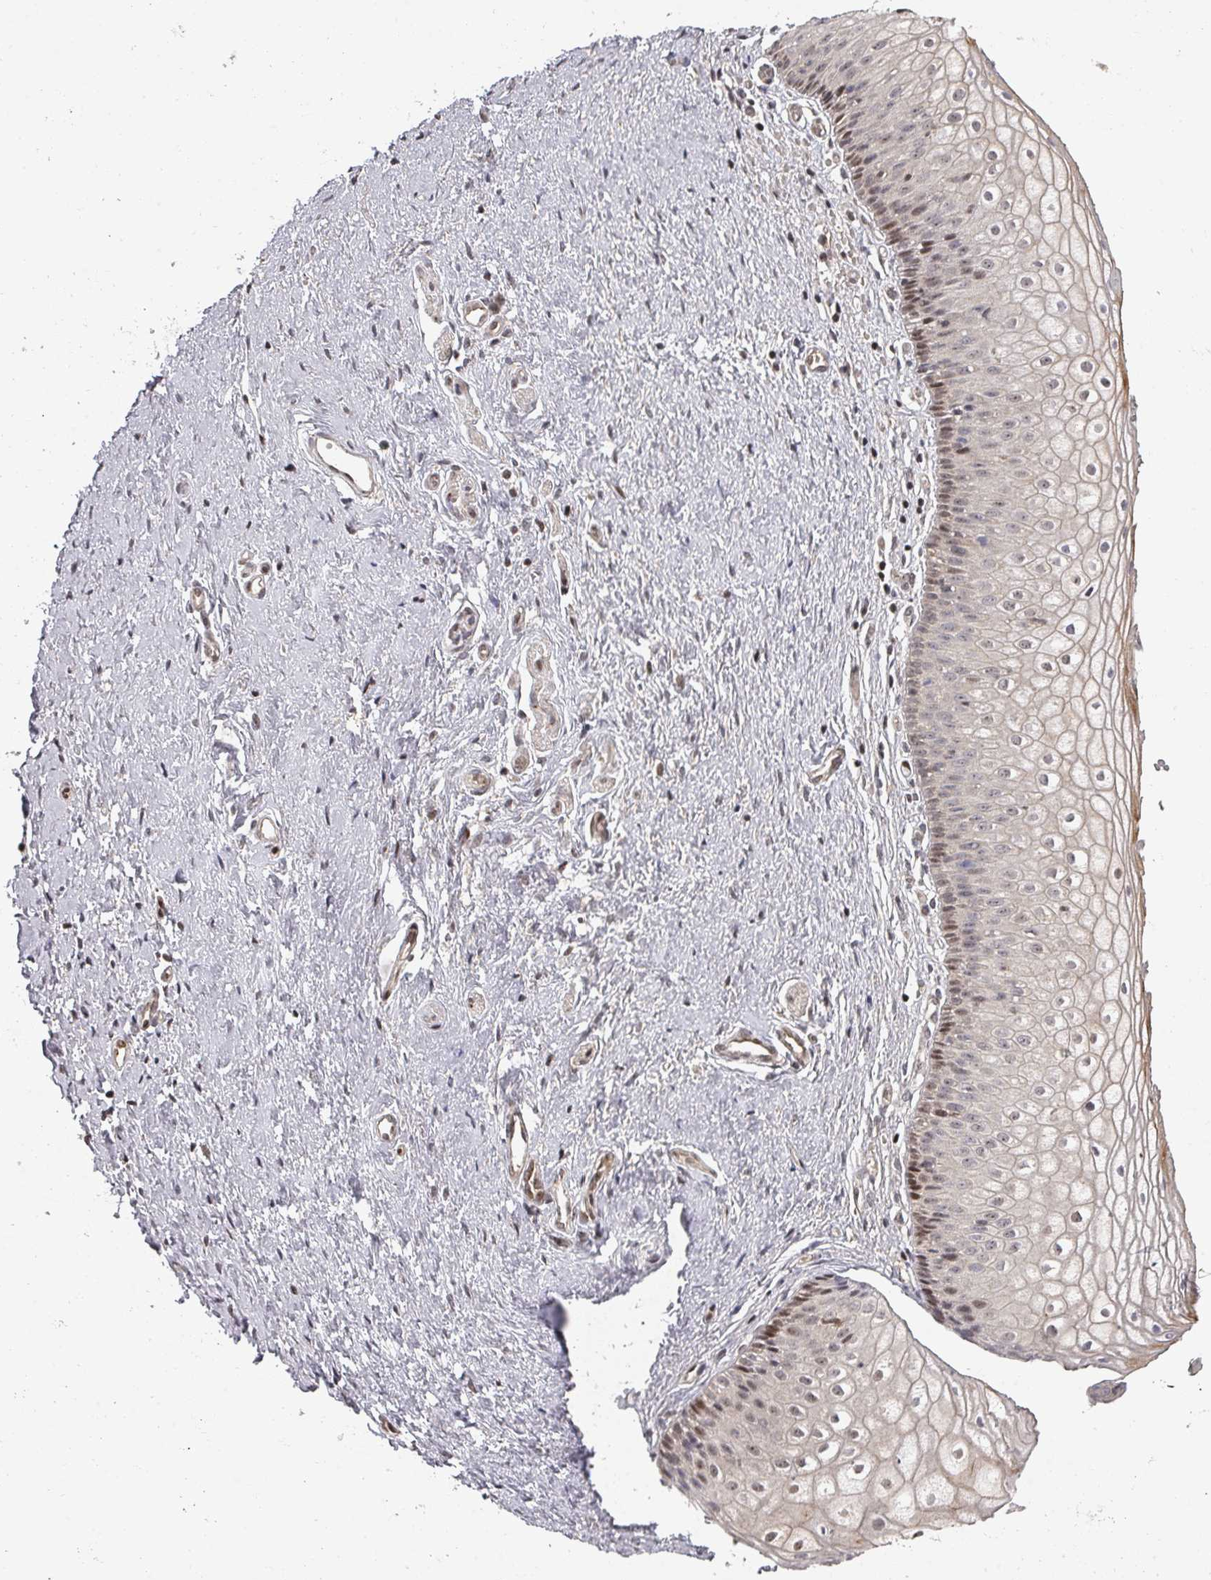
{"staining": {"intensity": "moderate", "quantity": "25%-75%", "location": "cytoplasmic/membranous,nuclear"}, "tissue": "vagina", "cell_type": "Squamous epithelial cells", "image_type": "normal", "snomed": [{"axis": "morphology", "description": "Normal tissue, NOS"}, {"axis": "topography", "description": "Vagina"}], "caption": "Squamous epithelial cells demonstrate medium levels of moderate cytoplasmic/membranous,nuclear positivity in approximately 25%-75% of cells in benign vagina.", "gene": "KIF1C", "patient": {"sex": "female", "age": 60}}